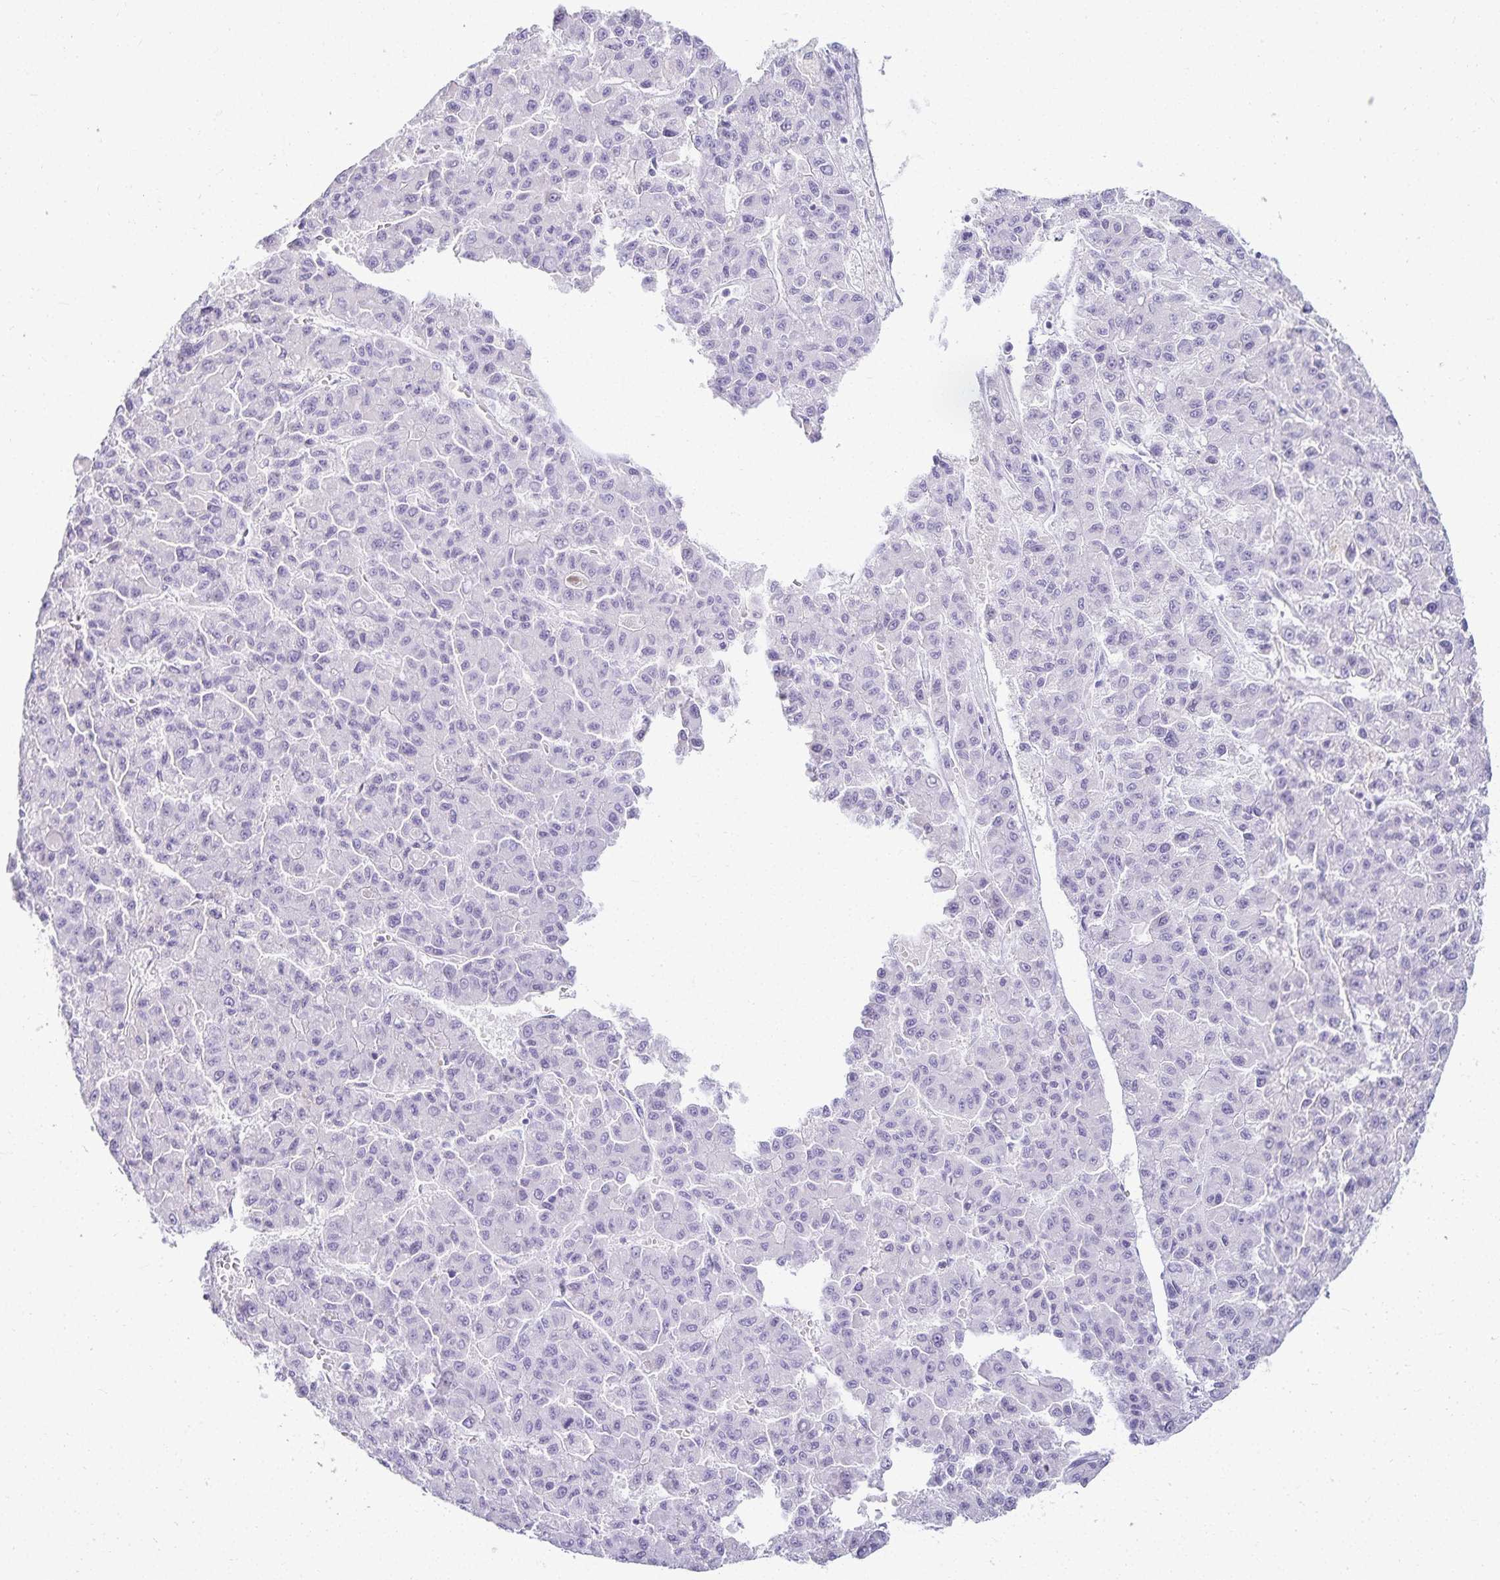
{"staining": {"intensity": "negative", "quantity": "none", "location": "none"}, "tissue": "liver cancer", "cell_type": "Tumor cells", "image_type": "cancer", "snomed": [{"axis": "morphology", "description": "Carcinoma, Hepatocellular, NOS"}, {"axis": "topography", "description": "Liver"}], "caption": "An IHC histopathology image of hepatocellular carcinoma (liver) is shown. There is no staining in tumor cells of hepatocellular carcinoma (liver).", "gene": "GP2", "patient": {"sex": "male", "age": 70}}